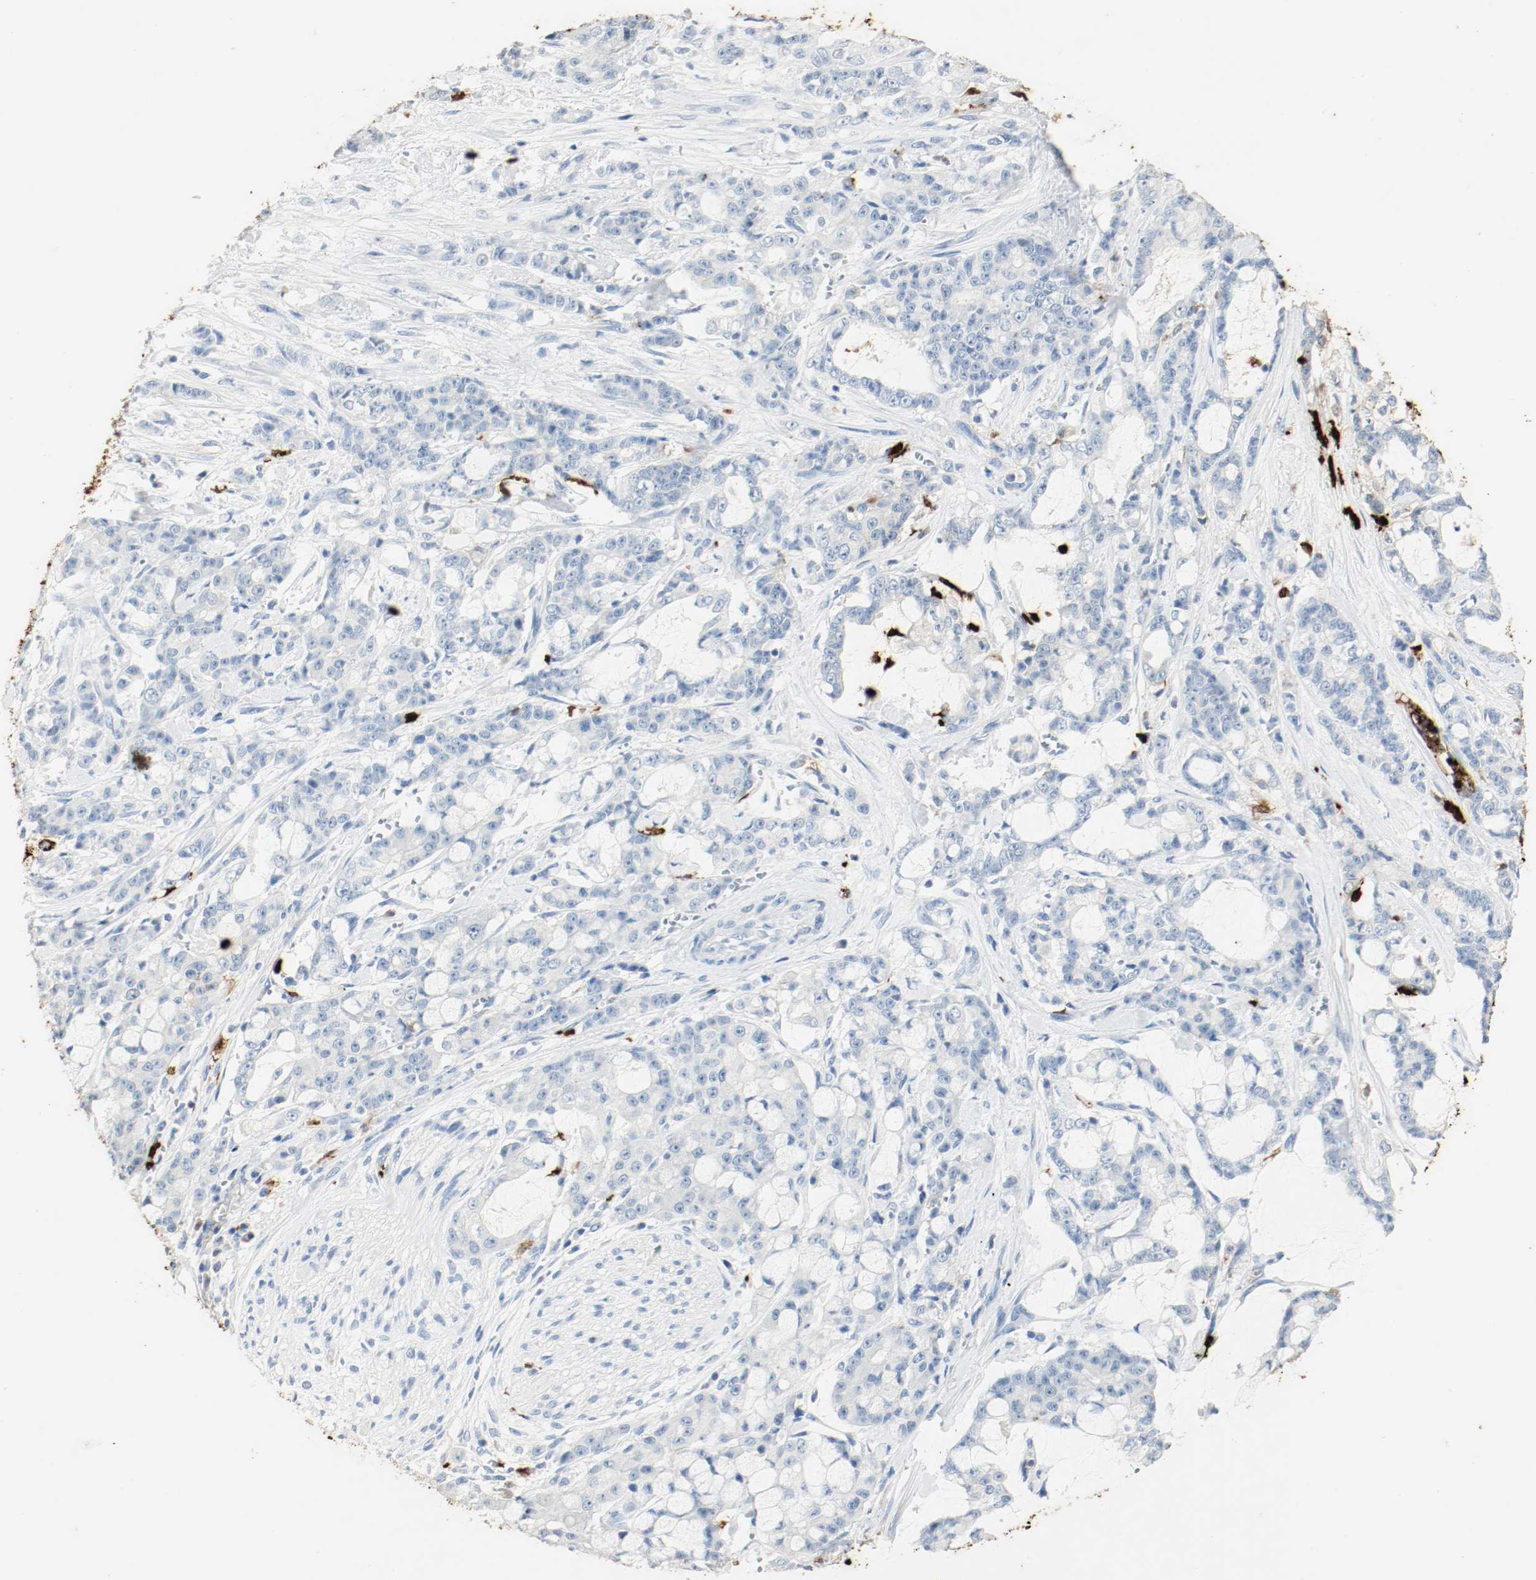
{"staining": {"intensity": "negative", "quantity": "none", "location": "none"}, "tissue": "pancreatic cancer", "cell_type": "Tumor cells", "image_type": "cancer", "snomed": [{"axis": "morphology", "description": "Adenocarcinoma, NOS"}, {"axis": "topography", "description": "Pancreas"}], "caption": "Histopathology image shows no significant protein expression in tumor cells of pancreatic cancer (adenocarcinoma). (Immunohistochemistry, brightfield microscopy, high magnification).", "gene": "S100A9", "patient": {"sex": "female", "age": 73}}